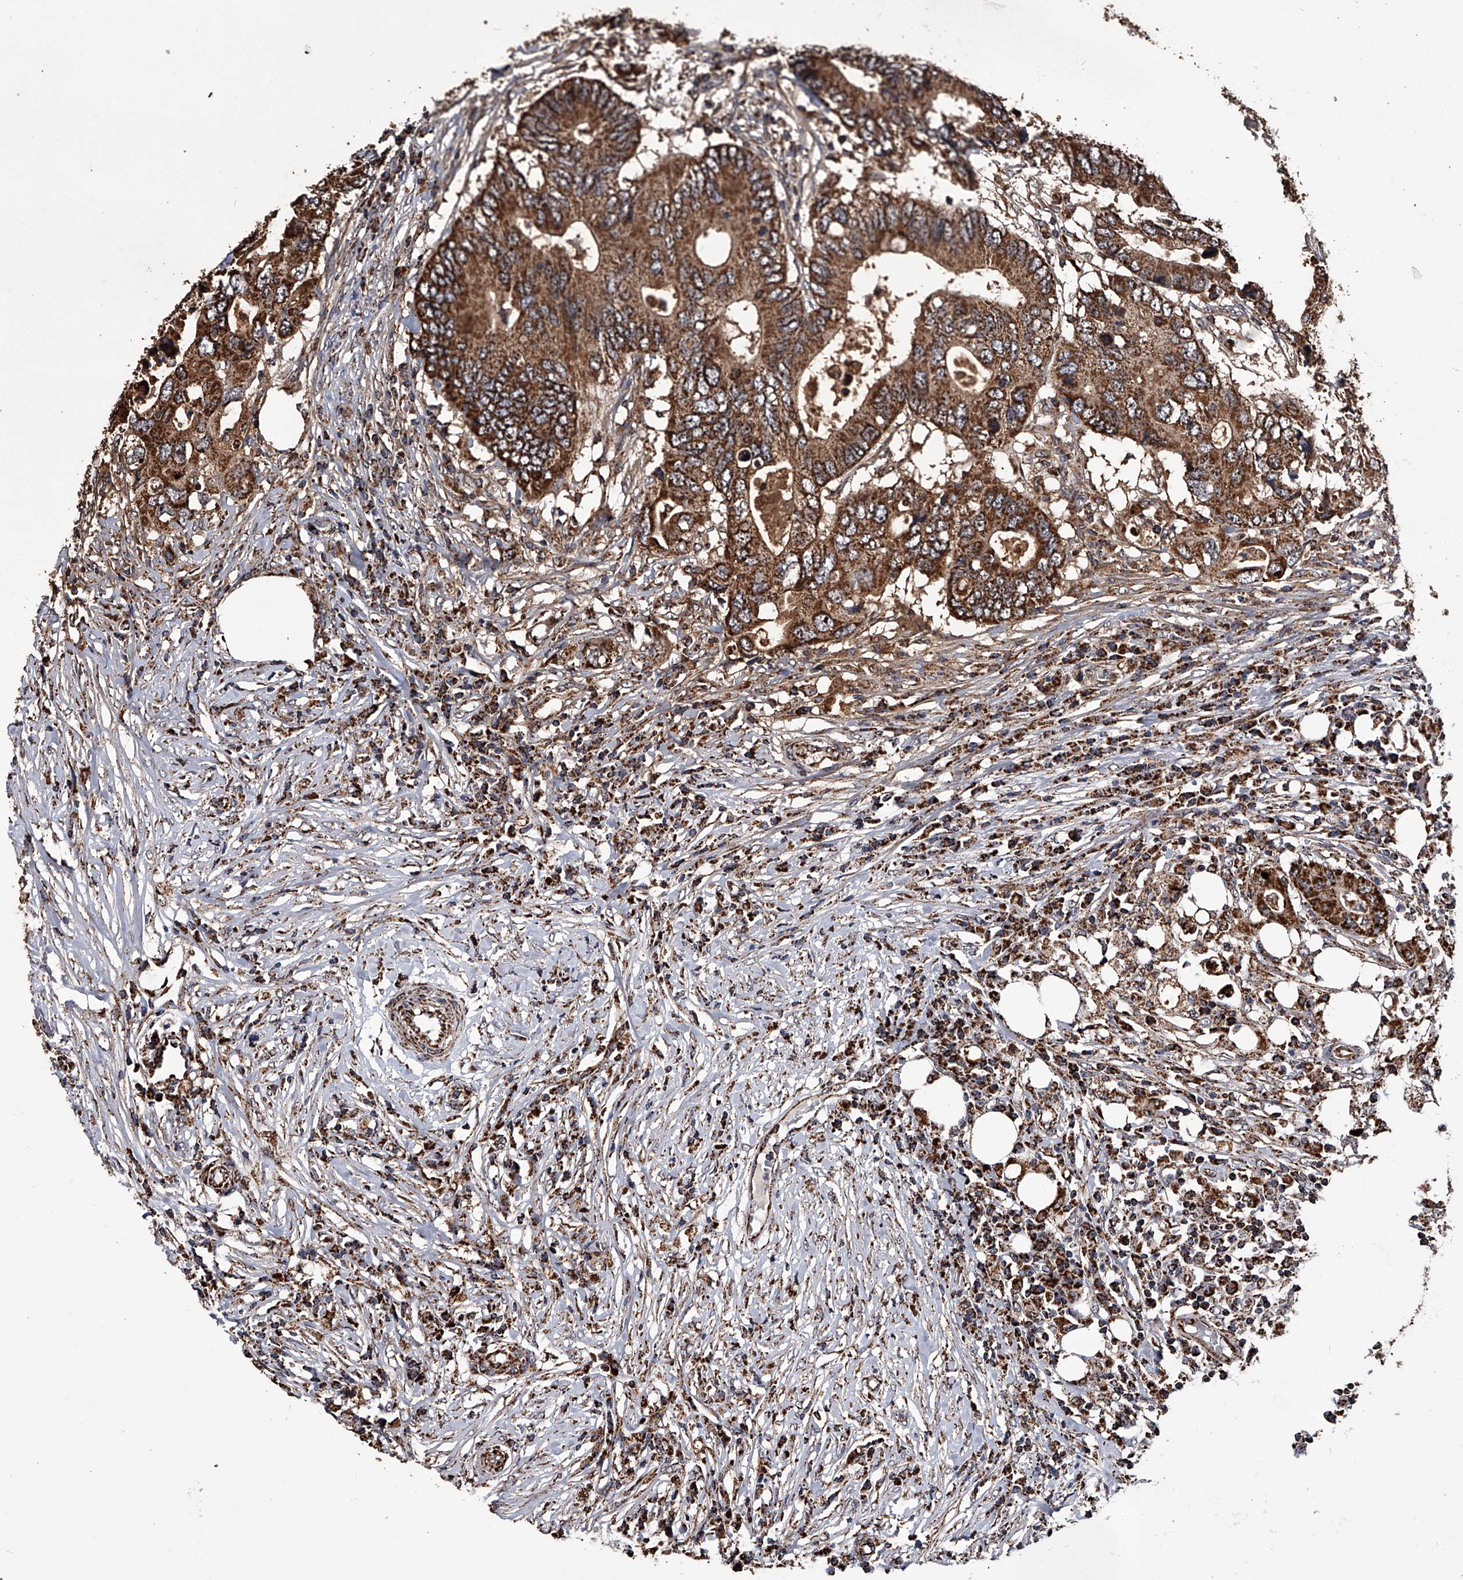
{"staining": {"intensity": "strong", "quantity": ">75%", "location": "cytoplasmic/membranous"}, "tissue": "colorectal cancer", "cell_type": "Tumor cells", "image_type": "cancer", "snomed": [{"axis": "morphology", "description": "Adenocarcinoma, NOS"}, {"axis": "topography", "description": "Colon"}], "caption": "DAB (3,3'-diaminobenzidine) immunohistochemical staining of colorectal cancer (adenocarcinoma) reveals strong cytoplasmic/membranous protein staining in about >75% of tumor cells. Immunohistochemistry (ihc) stains the protein of interest in brown and the nuclei are stained blue.", "gene": "SMPDL3A", "patient": {"sex": "male", "age": 71}}